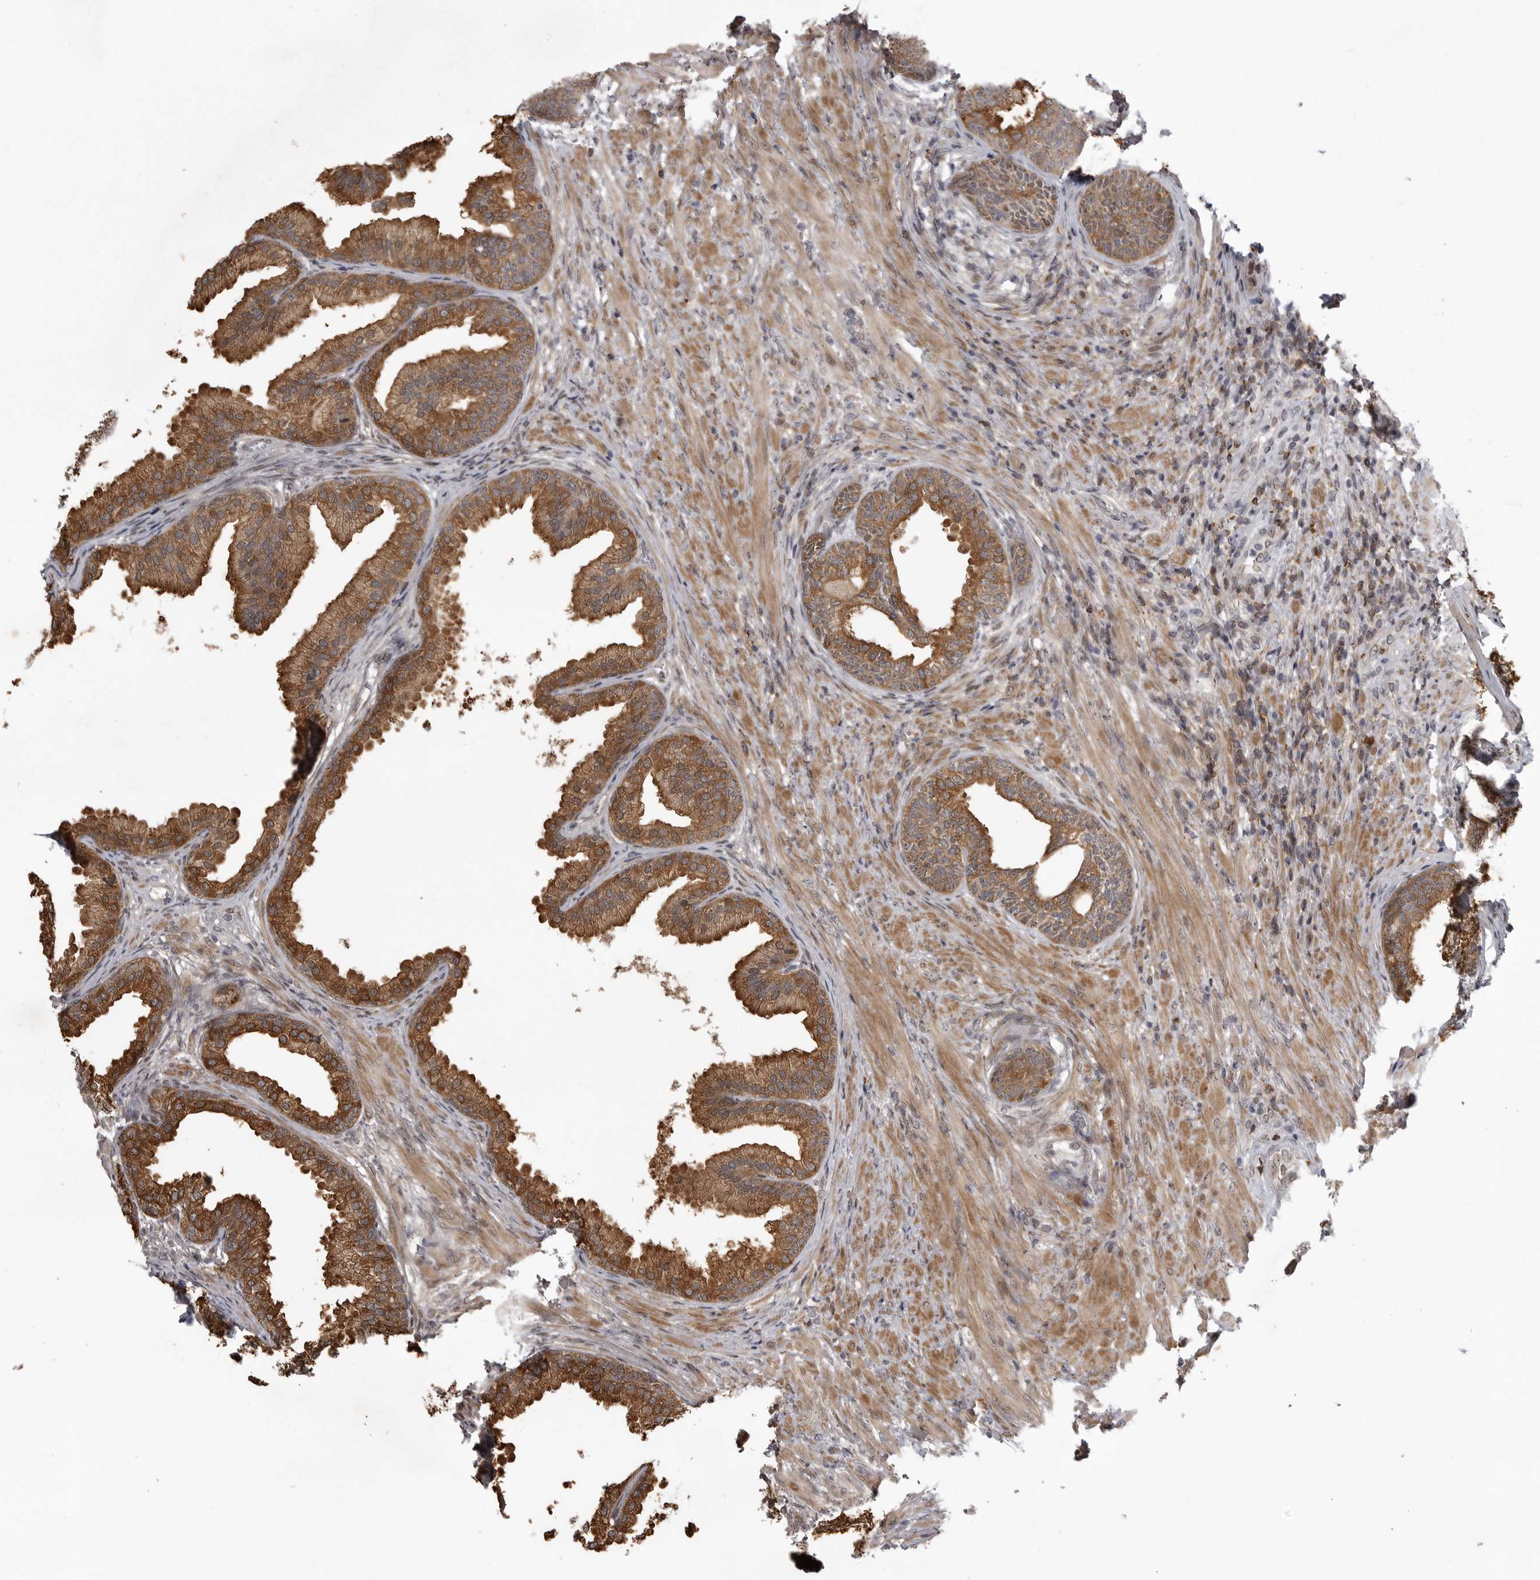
{"staining": {"intensity": "strong", "quantity": ">75%", "location": "cytoplasmic/membranous,nuclear"}, "tissue": "prostate", "cell_type": "Glandular cells", "image_type": "normal", "snomed": [{"axis": "morphology", "description": "Normal tissue, NOS"}, {"axis": "topography", "description": "Prostate"}], "caption": "Protein expression analysis of benign prostate exhibits strong cytoplasmic/membranous,nuclear expression in about >75% of glandular cells. (IHC, brightfield microscopy, high magnification).", "gene": "SNX16", "patient": {"sex": "male", "age": 76}}